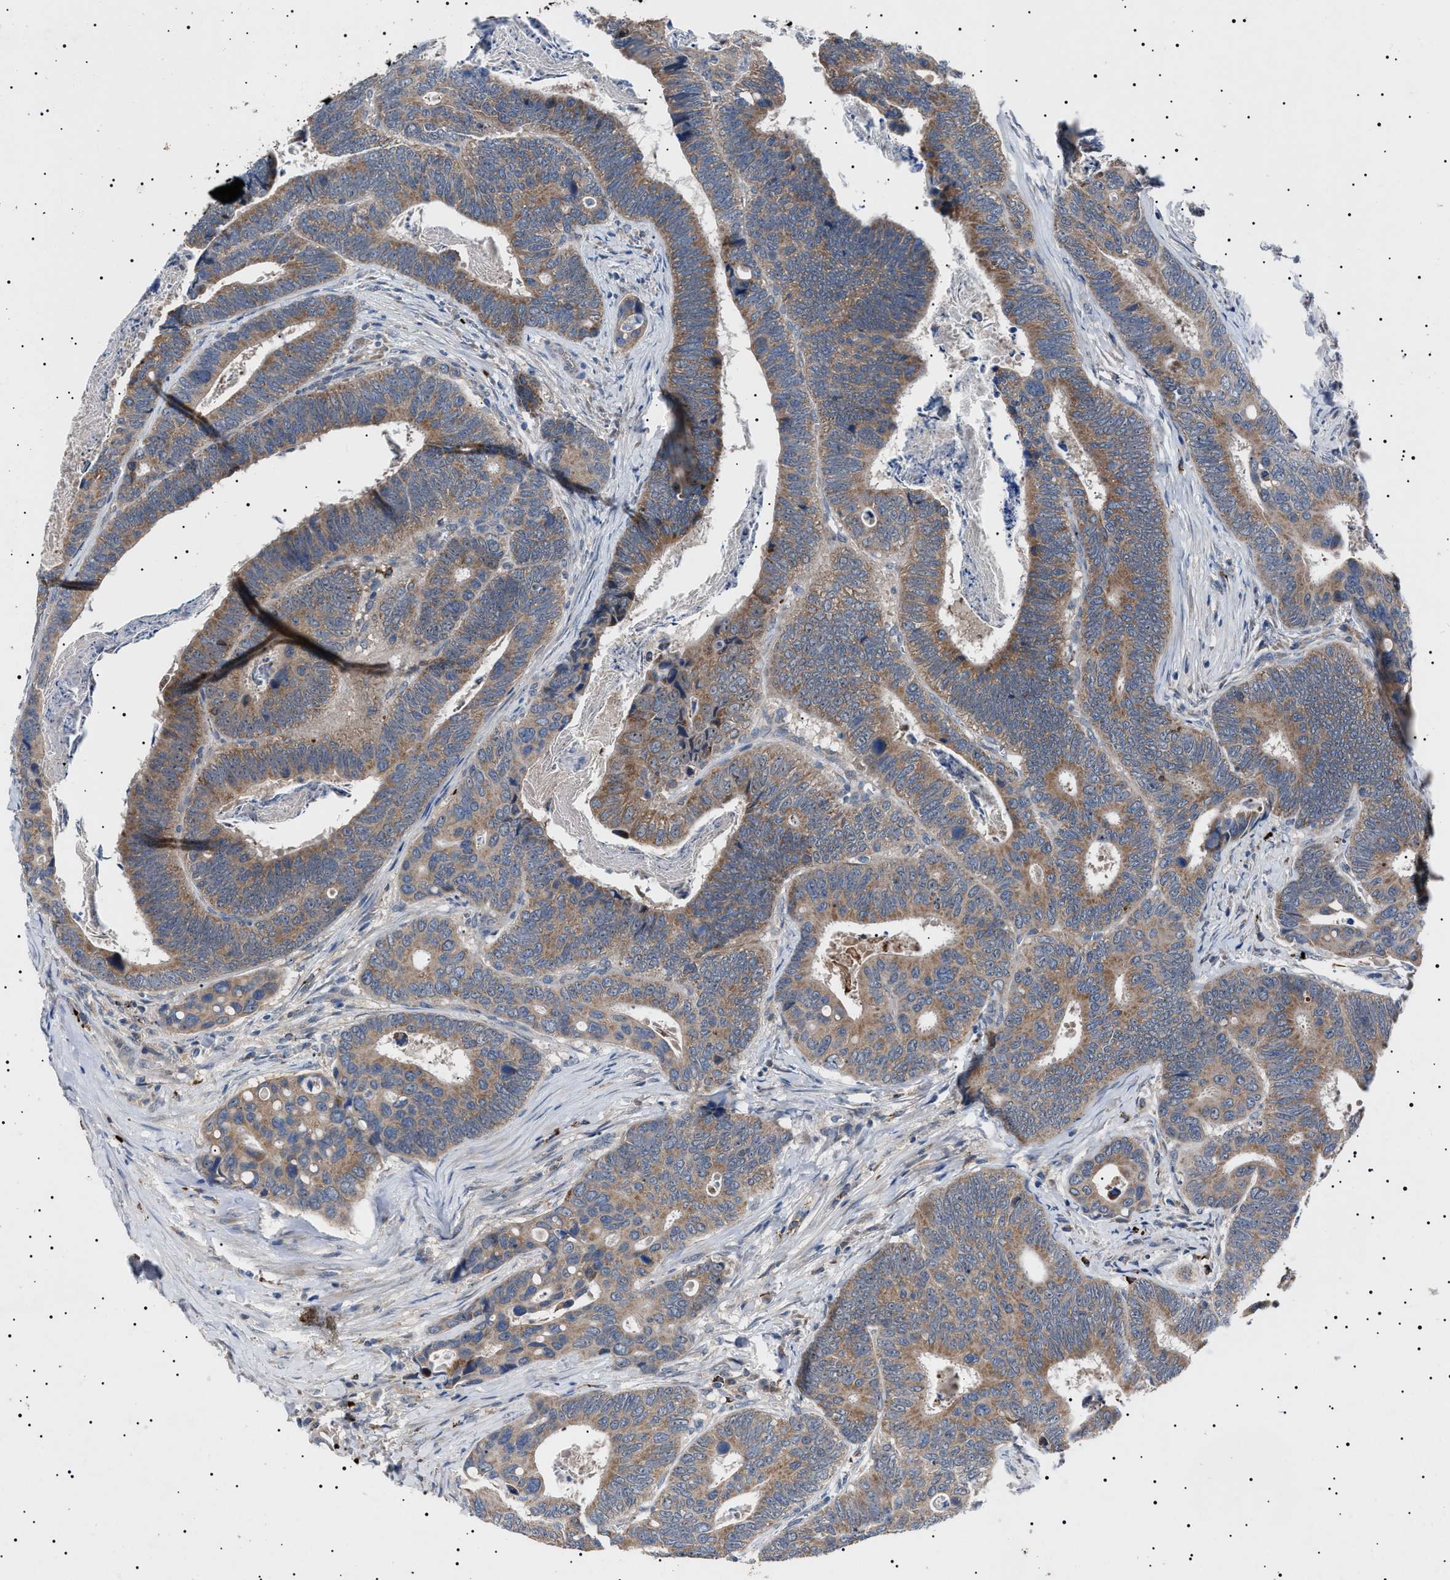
{"staining": {"intensity": "moderate", "quantity": ">75%", "location": "cytoplasmic/membranous"}, "tissue": "colorectal cancer", "cell_type": "Tumor cells", "image_type": "cancer", "snomed": [{"axis": "morphology", "description": "Inflammation, NOS"}, {"axis": "morphology", "description": "Adenocarcinoma, NOS"}, {"axis": "topography", "description": "Colon"}], "caption": "Tumor cells show medium levels of moderate cytoplasmic/membranous expression in approximately >75% of cells in colorectal cancer (adenocarcinoma).", "gene": "PTRH1", "patient": {"sex": "male", "age": 72}}